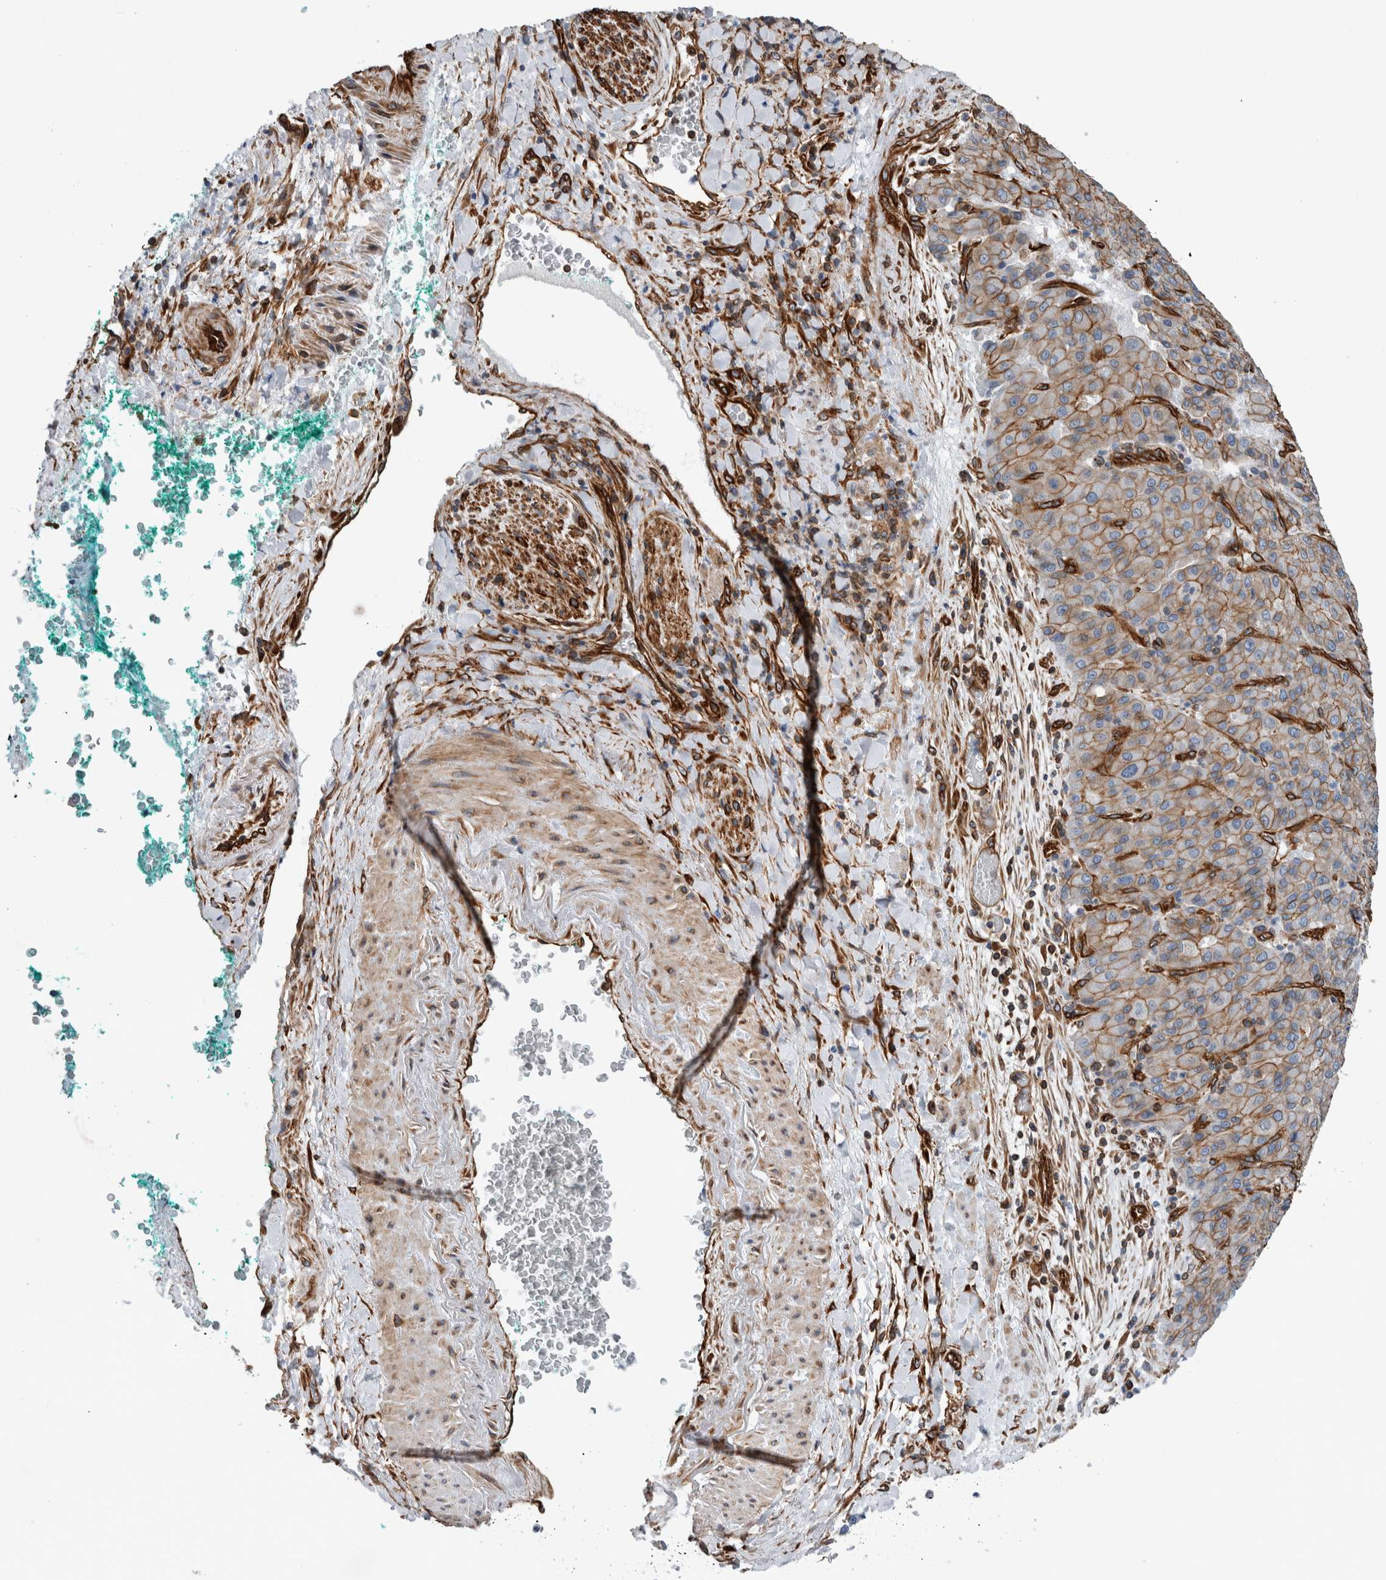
{"staining": {"intensity": "moderate", "quantity": ">75%", "location": "cytoplasmic/membranous"}, "tissue": "liver cancer", "cell_type": "Tumor cells", "image_type": "cancer", "snomed": [{"axis": "morphology", "description": "Carcinoma, Hepatocellular, NOS"}, {"axis": "topography", "description": "Liver"}], "caption": "A brown stain labels moderate cytoplasmic/membranous staining of a protein in human hepatocellular carcinoma (liver) tumor cells. (Brightfield microscopy of DAB IHC at high magnification).", "gene": "PLEC", "patient": {"sex": "male", "age": 65}}